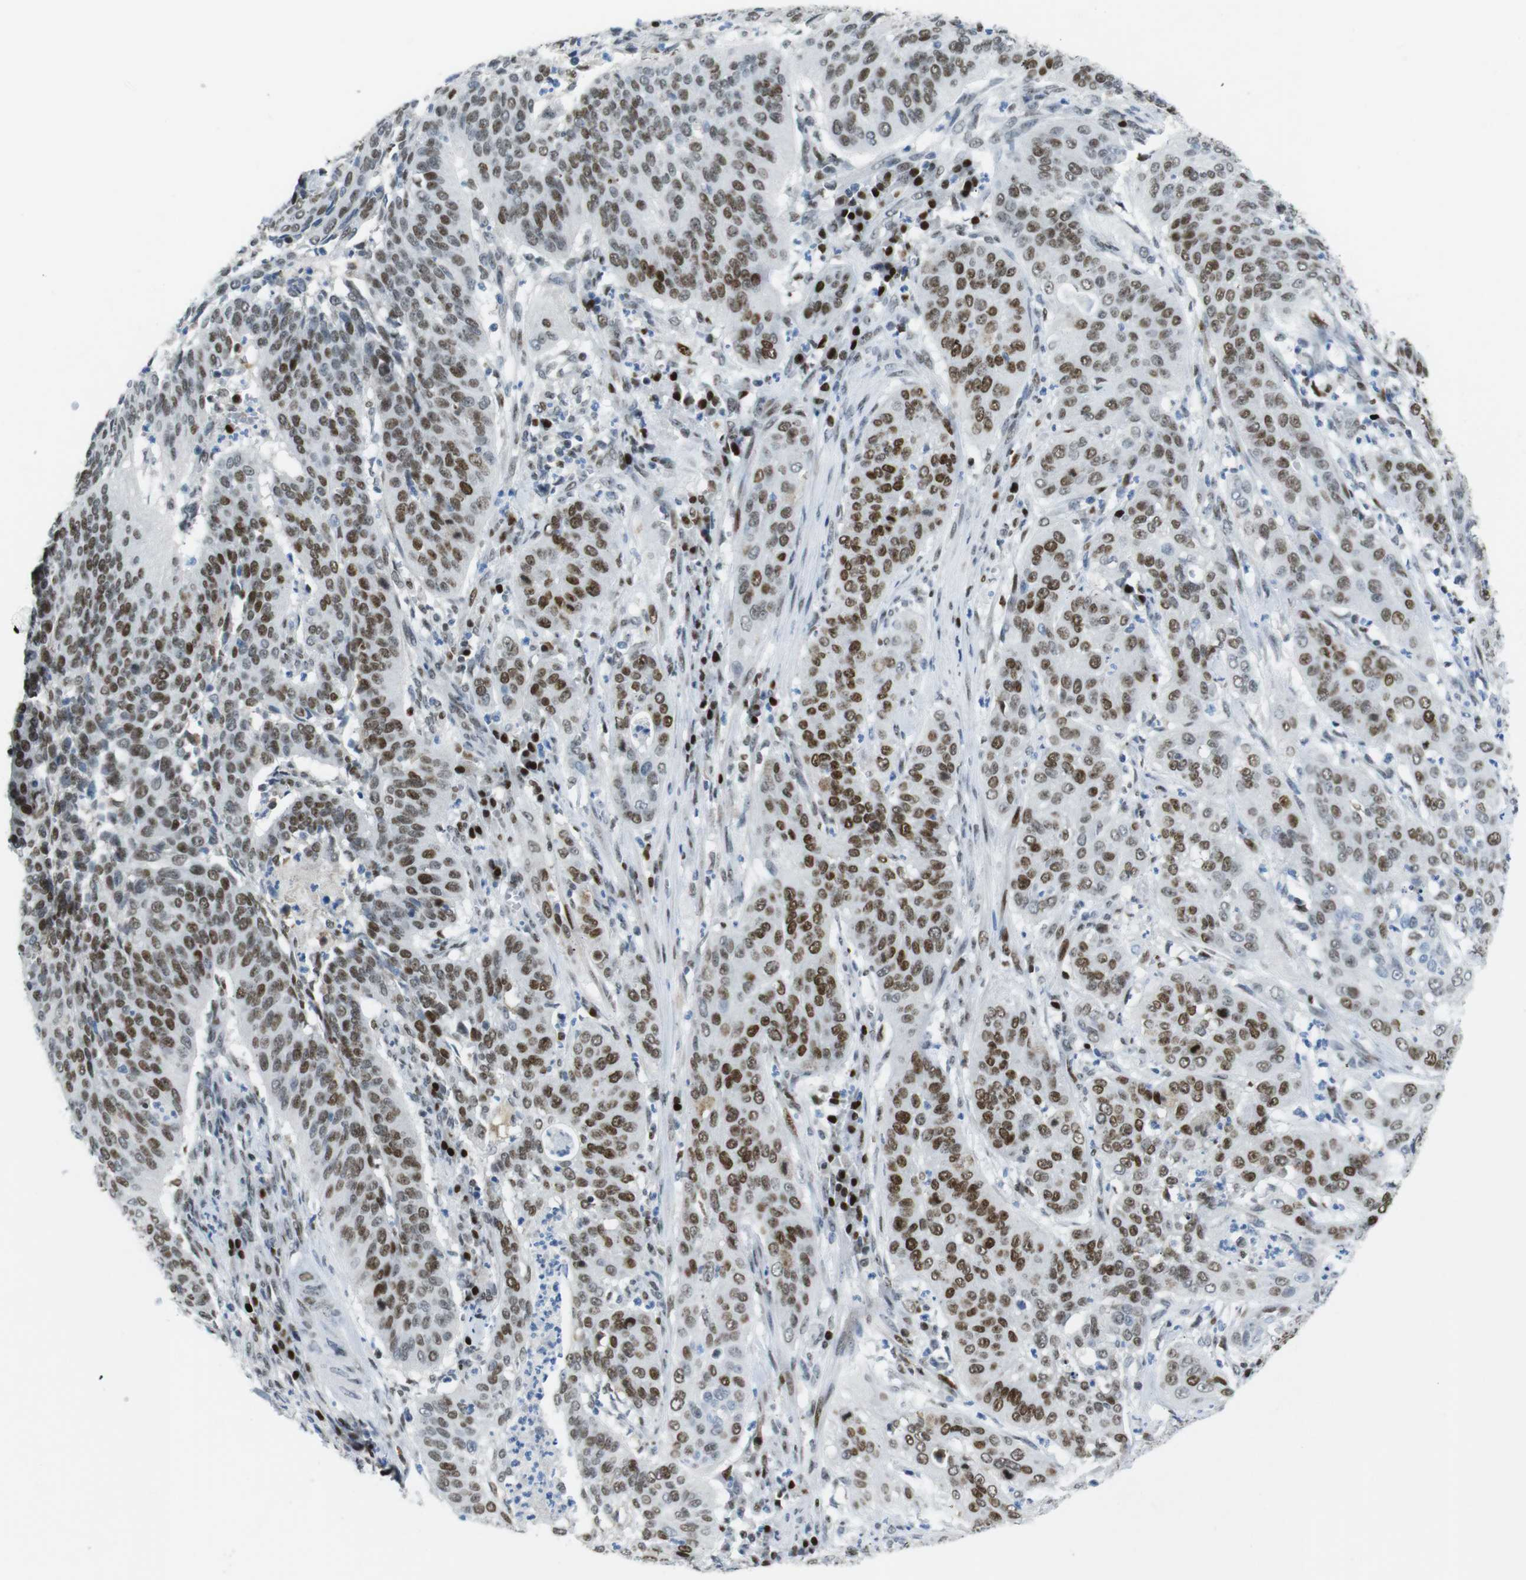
{"staining": {"intensity": "moderate", "quantity": ">75%", "location": "nuclear"}, "tissue": "cervical cancer", "cell_type": "Tumor cells", "image_type": "cancer", "snomed": [{"axis": "morphology", "description": "Normal tissue, NOS"}, {"axis": "morphology", "description": "Squamous cell carcinoma, NOS"}, {"axis": "topography", "description": "Cervix"}], "caption": "The histopathology image reveals a brown stain indicating the presence of a protein in the nuclear of tumor cells in cervical cancer.", "gene": "RIOX2", "patient": {"sex": "female", "age": 39}}